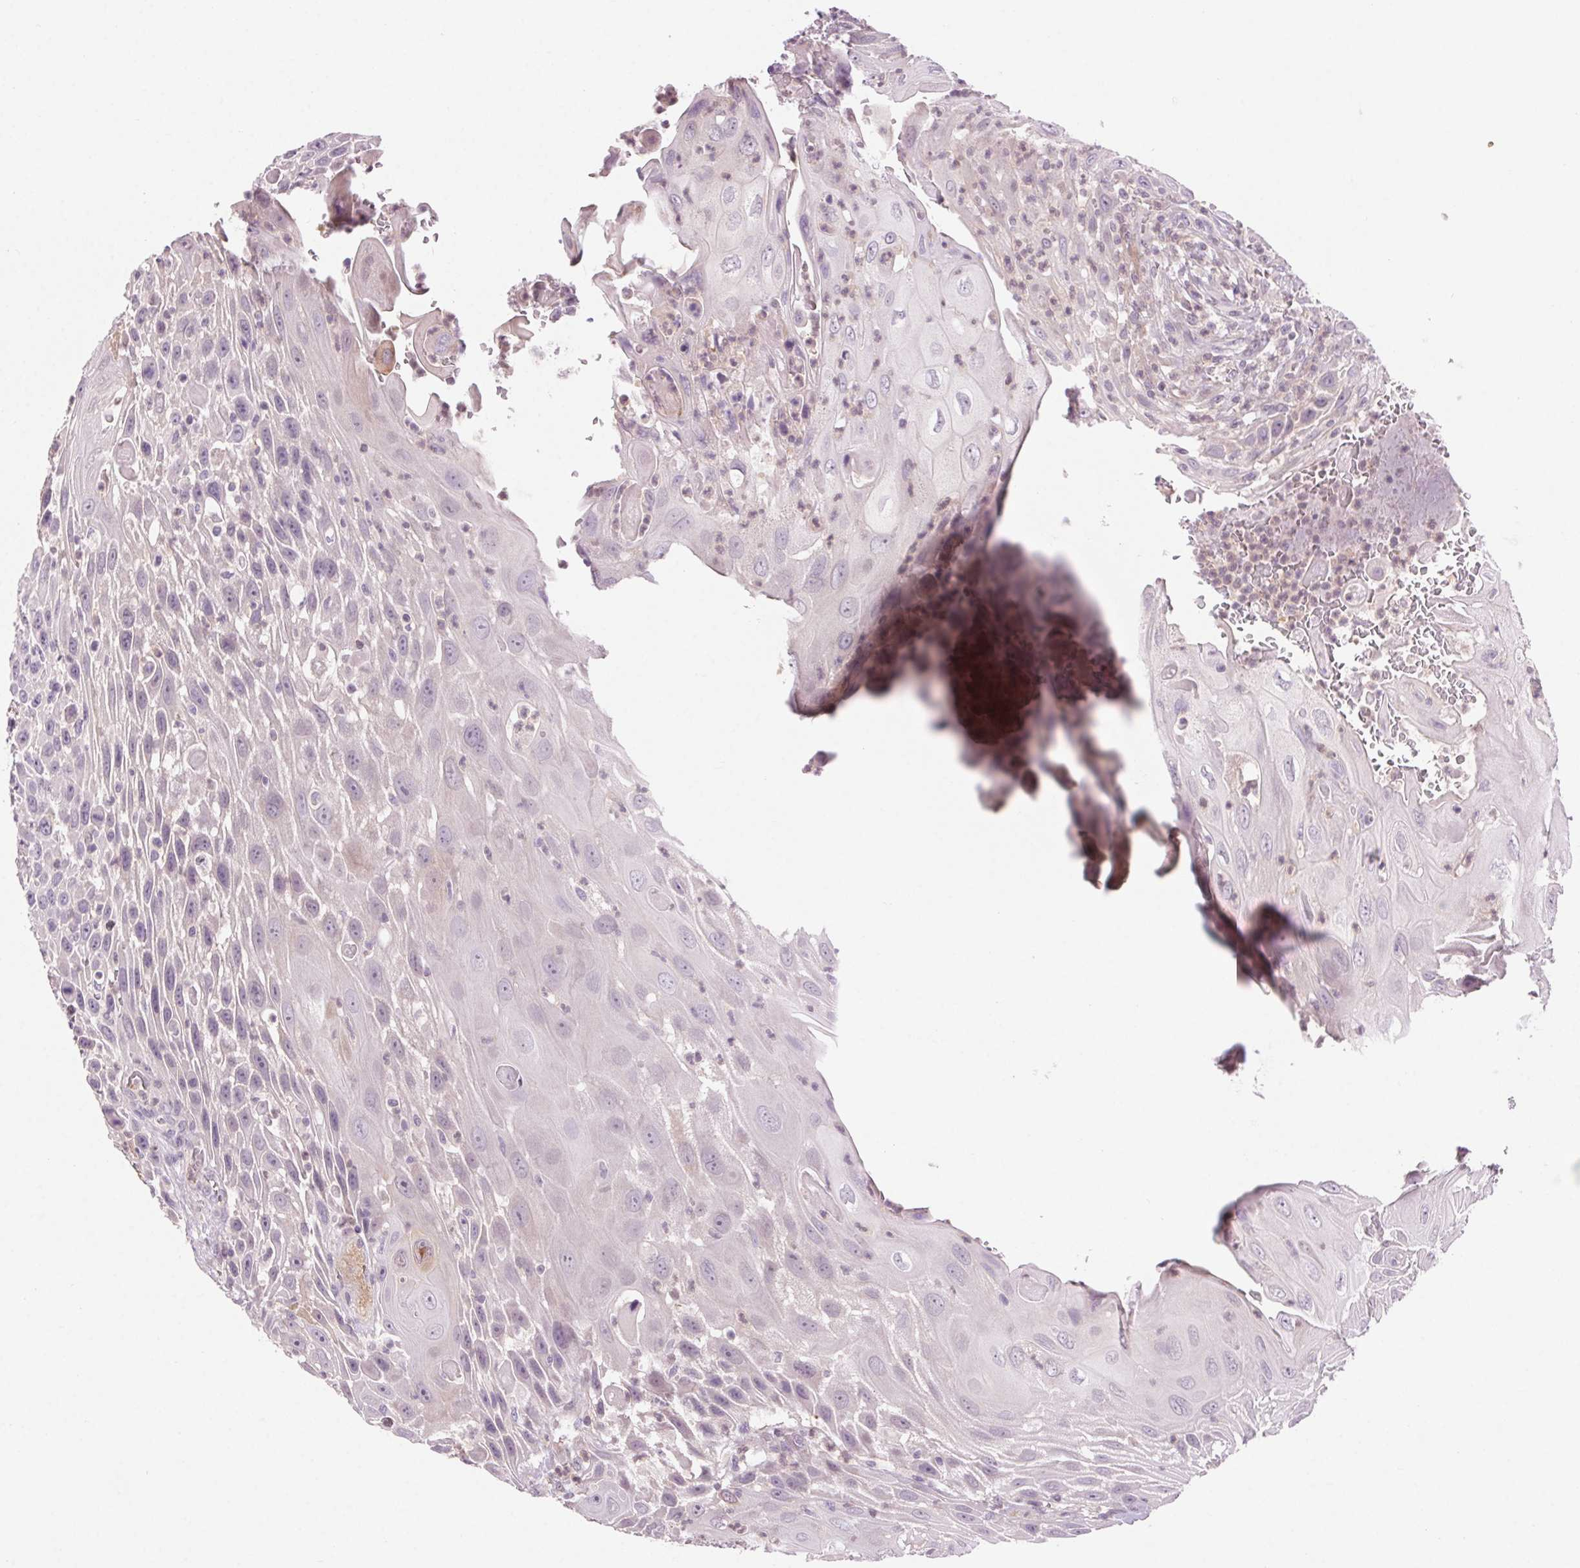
{"staining": {"intensity": "negative", "quantity": "none", "location": "none"}, "tissue": "head and neck cancer", "cell_type": "Tumor cells", "image_type": "cancer", "snomed": [{"axis": "morphology", "description": "Squamous cell carcinoma, NOS"}, {"axis": "topography", "description": "Head-Neck"}], "caption": "There is no significant expression in tumor cells of head and neck cancer.", "gene": "HHLA2", "patient": {"sex": "male", "age": 69}}